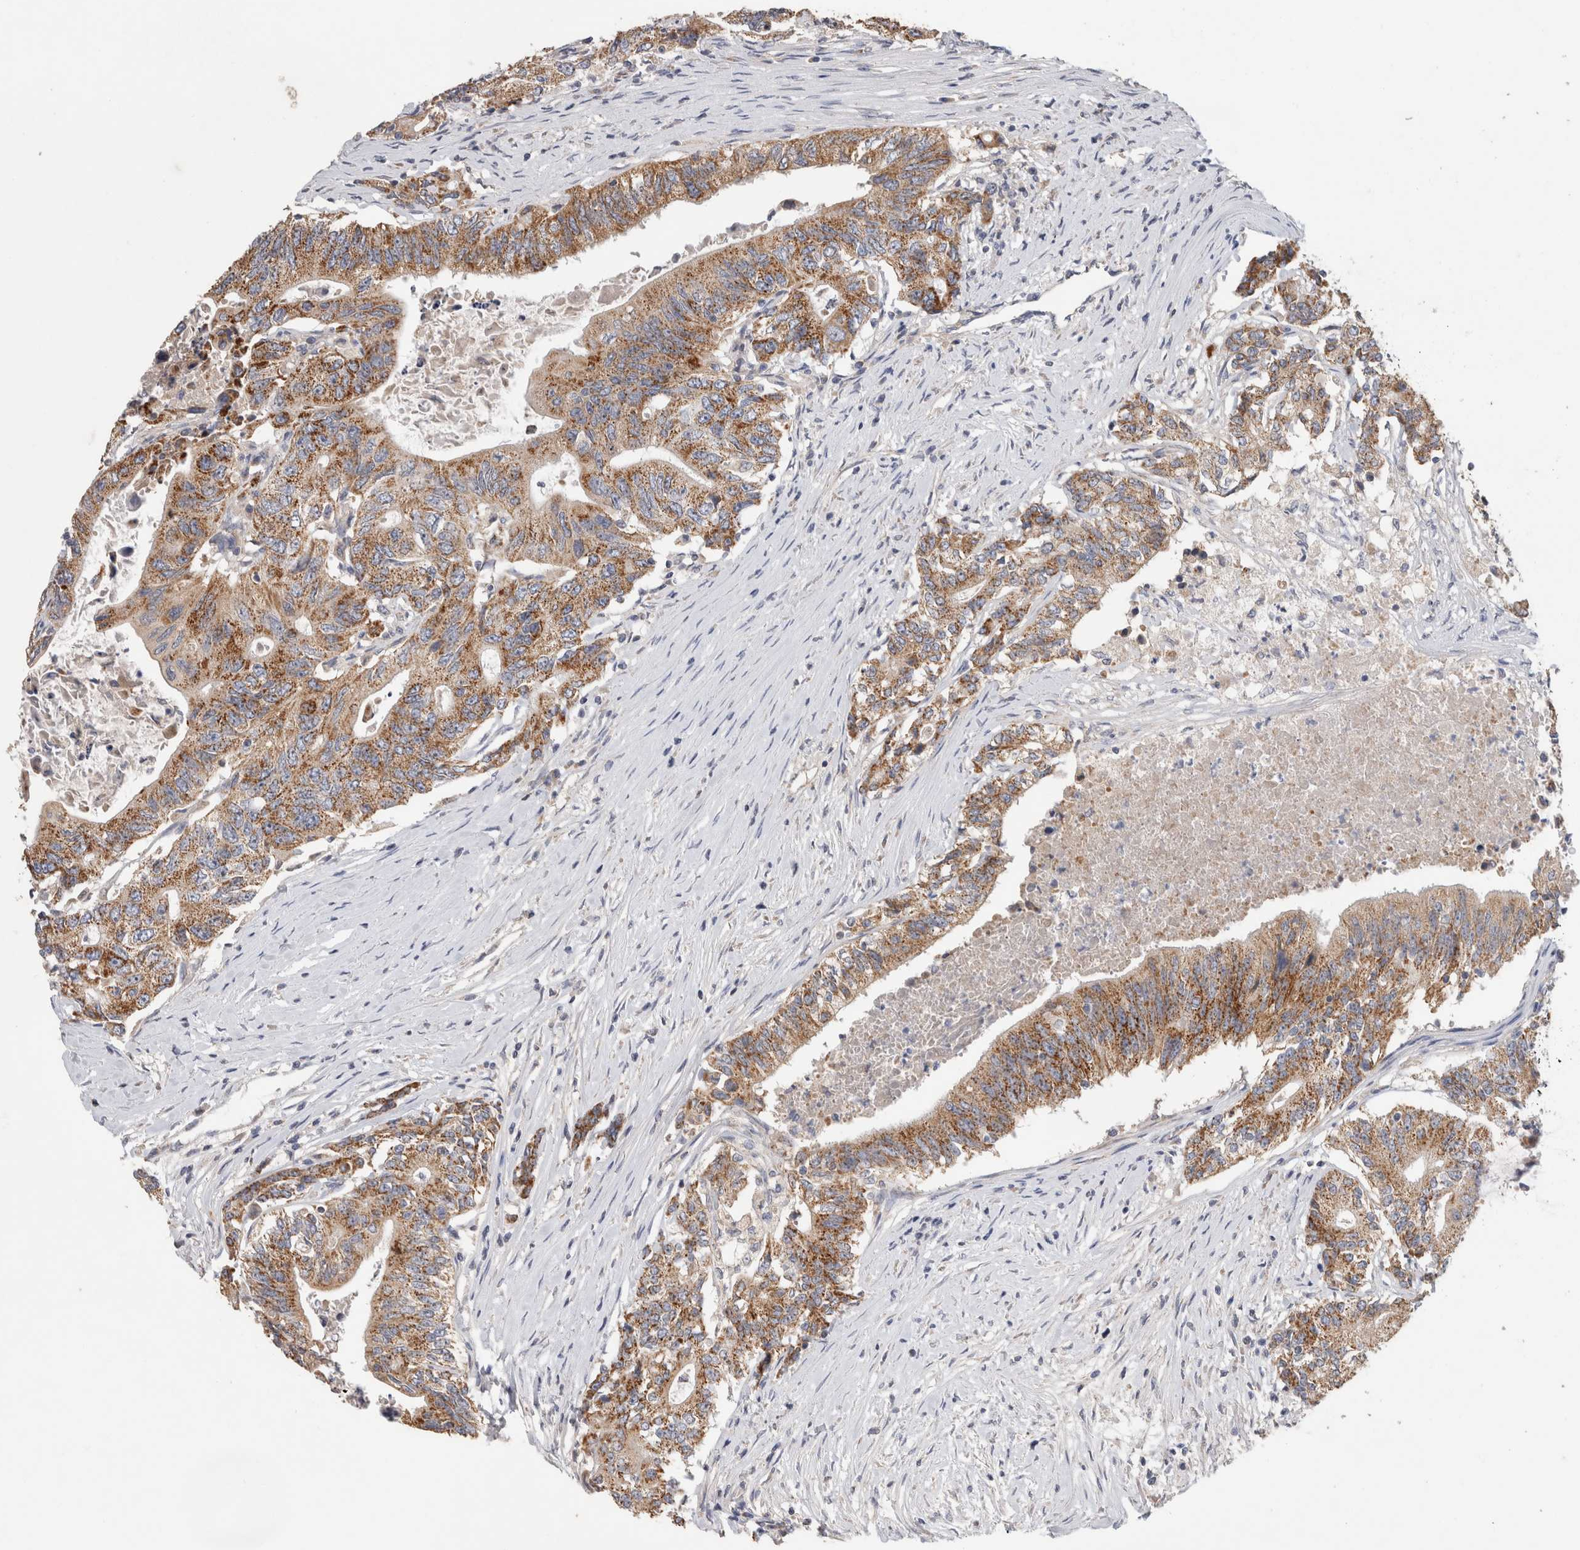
{"staining": {"intensity": "strong", "quantity": ">75%", "location": "cytoplasmic/membranous"}, "tissue": "colorectal cancer", "cell_type": "Tumor cells", "image_type": "cancer", "snomed": [{"axis": "morphology", "description": "Adenocarcinoma, NOS"}, {"axis": "topography", "description": "Colon"}], "caption": "DAB (3,3'-diaminobenzidine) immunohistochemical staining of adenocarcinoma (colorectal) shows strong cytoplasmic/membranous protein expression in approximately >75% of tumor cells. Nuclei are stained in blue.", "gene": "IARS2", "patient": {"sex": "female", "age": 77}}